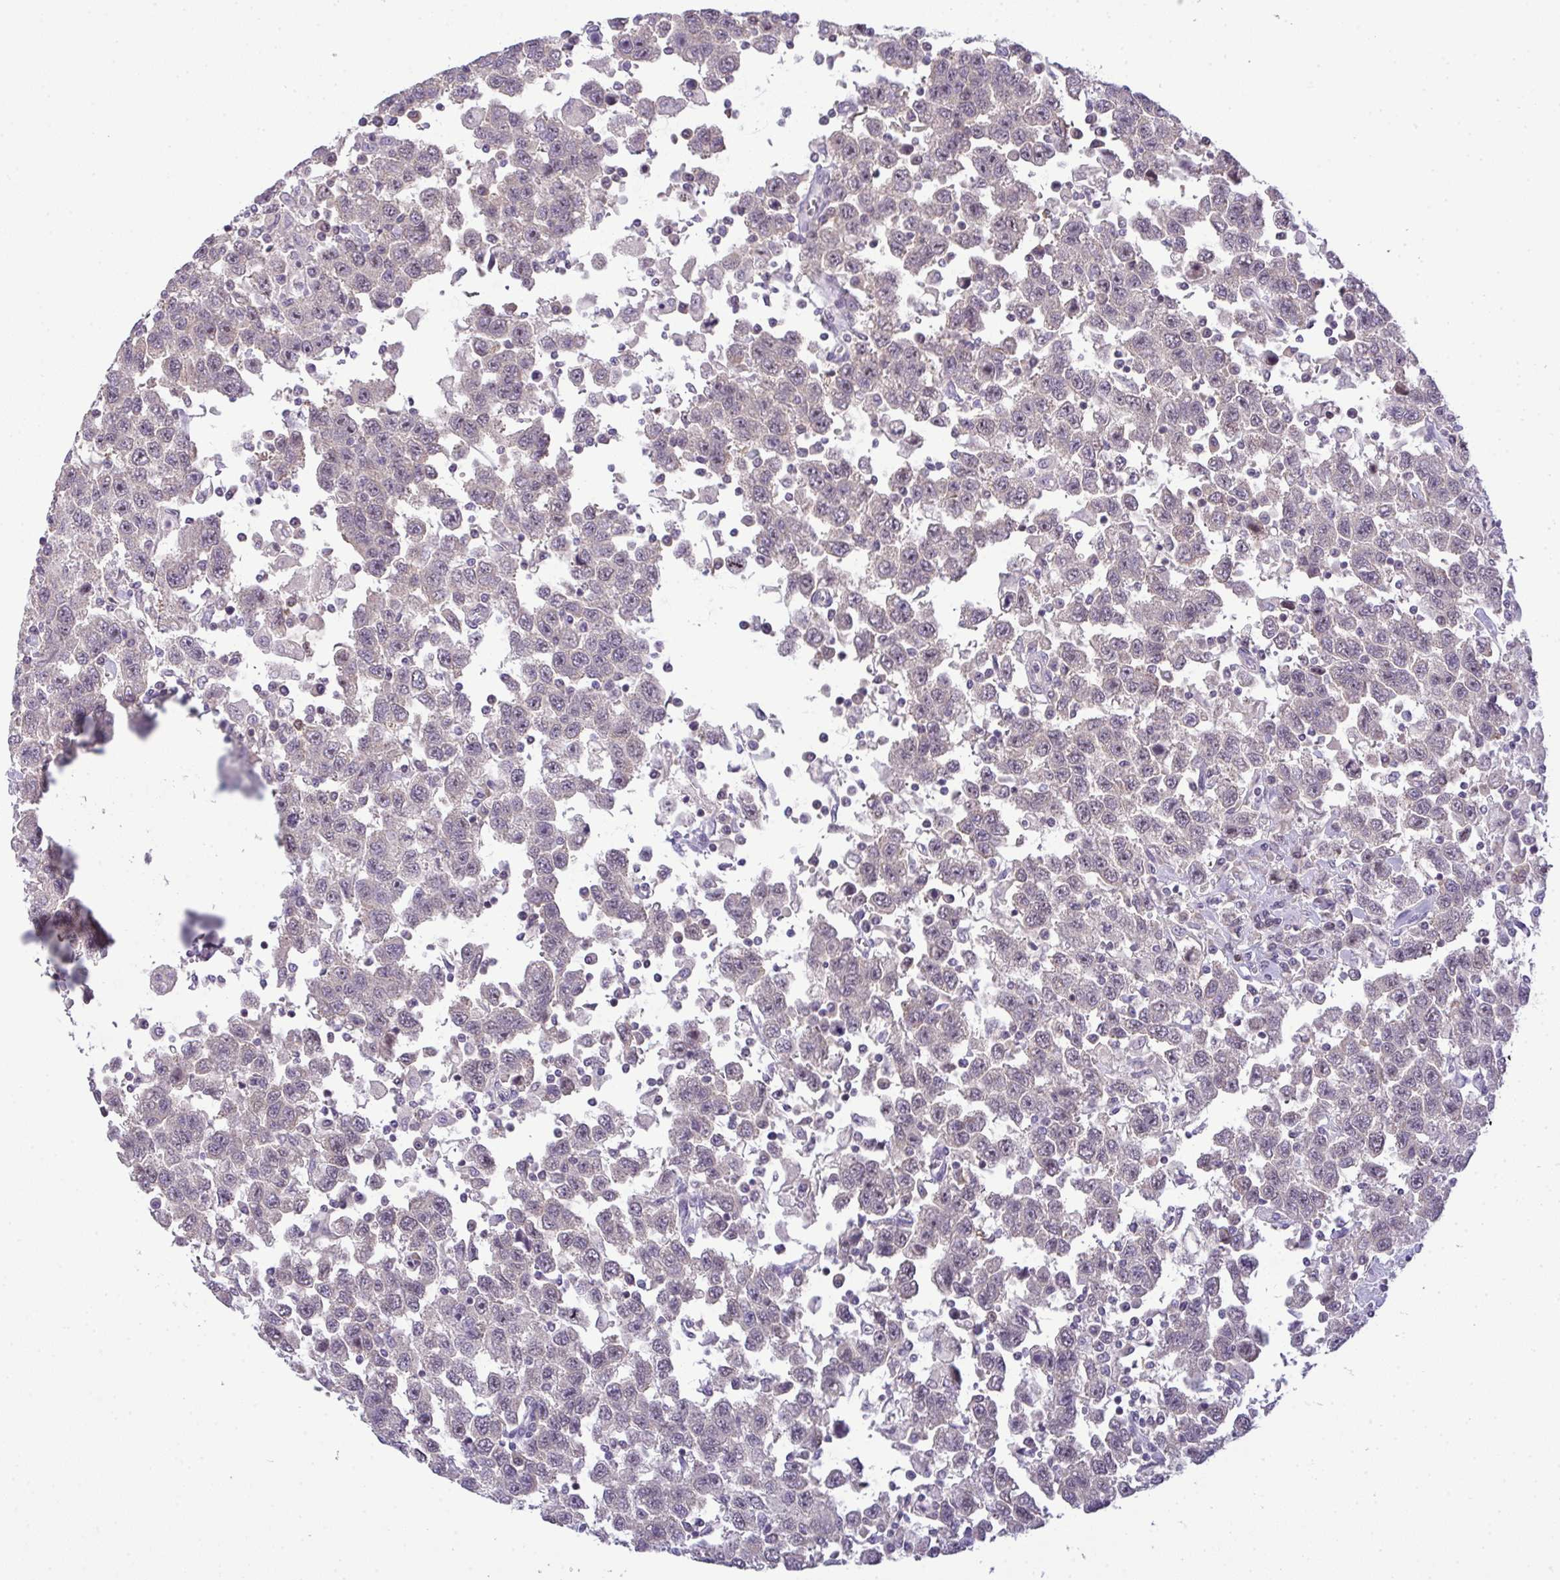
{"staining": {"intensity": "weak", "quantity": "25%-75%", "location": "nuclear"}, "tissue": "testis cancer", "cell_type": "Tumor cells", "image_type": "cancer", "snomed": [{"axis": "morphology", "description": "Seminoma, NOS"}, {"axis": "topography", "description": "Testis"}], "caption": "This is a histology image of immunohistochemistry (IHC) staining of testis cancer (seminoma), which shows weak staining in the nuclear of tumor cells.", "gene": "NT5C1A", "patient": {"sex": "male", "age": 41}}